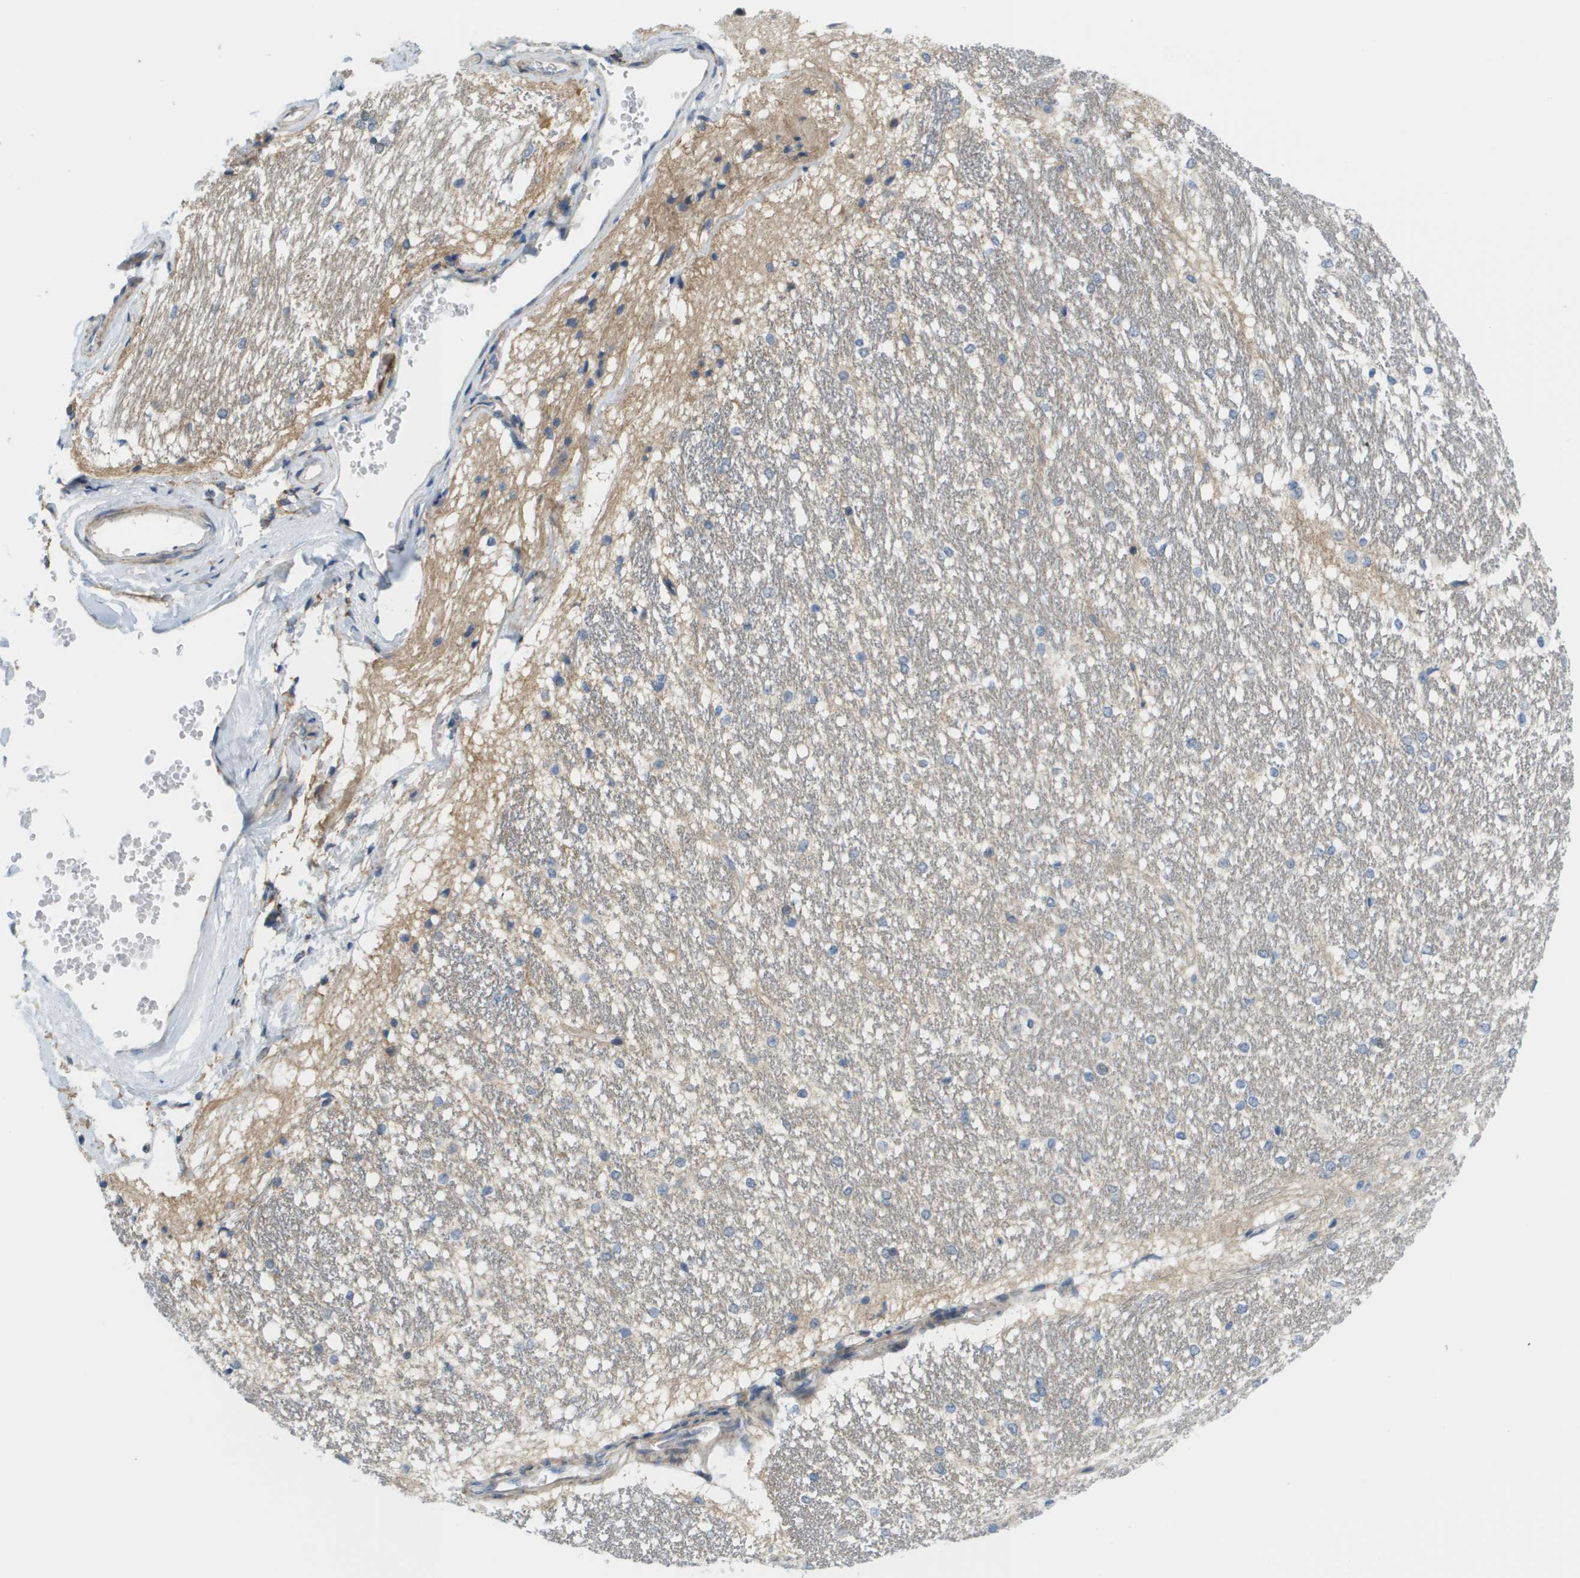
{"staining": {"intensity": "negative", "quantity": "none", "location": "none"}, "tissue": "hippocampus", "cell_type": "Glial cells", "image_type": "normal", "snomed": [{"axis": "morphology", "description": "Normal tissue, NOS"}, {"axis": "topography", "description": "Hippocampus"}], "caption": "A high-resolution image shows IHC staining of benign hippocampus, which displays no significant expression in glial cells.", "gene": "KRT23", "patient": {"sex": "female", "age": 19}}